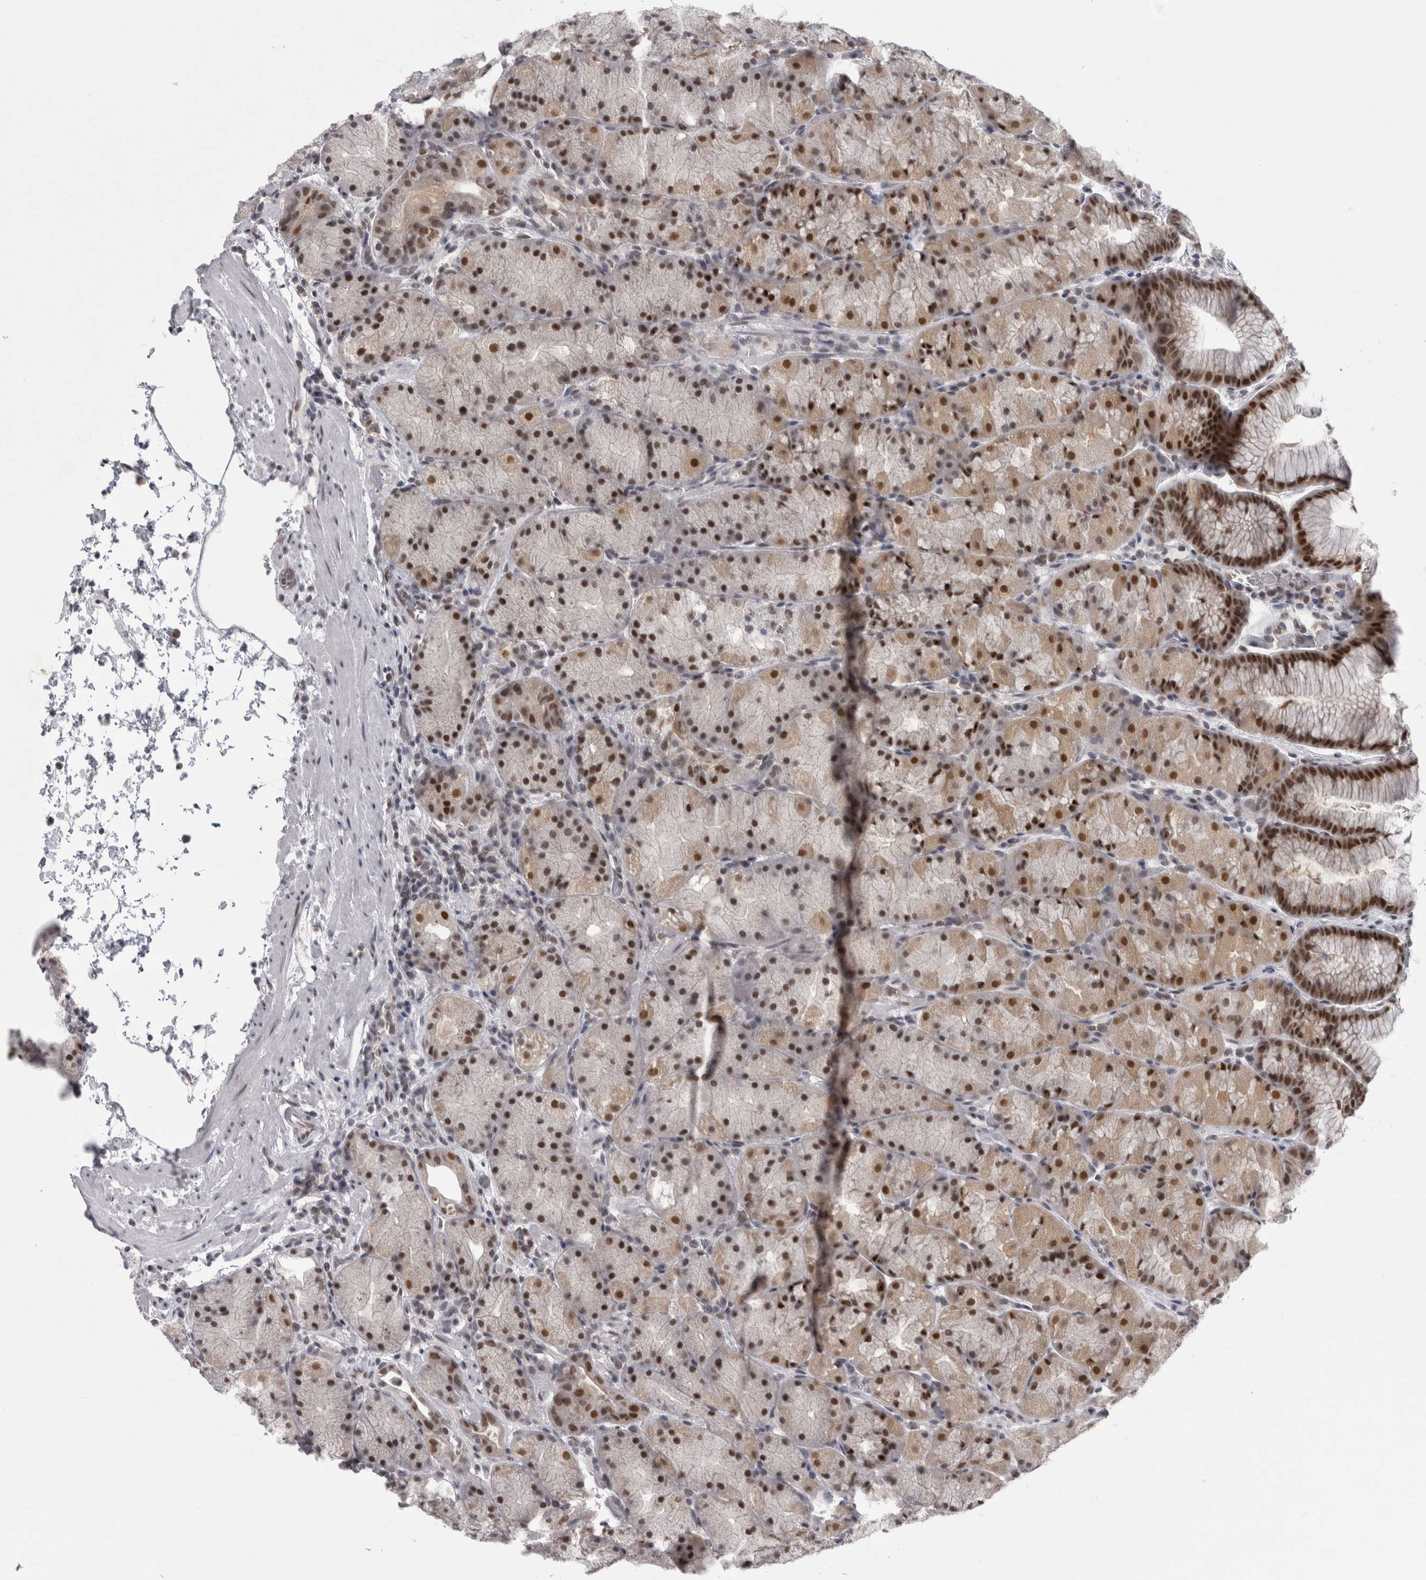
{"staining": {"intensity": "strong", "quantity": ">75%", "location": "cytoplasmic/membranous,nuclear"}, "tissue": "stomach", "cell_type": "Glandular cells", "image_type": "normal", "snomed": [{"axis": "morphology", "description": "Normal tissue, NOS"}, {"axis": "topography", "description": "Stomach, upper"}, {"axis": "topography", "description": "Stomach"}], "caption": "DAB immunohistochemical staining of benign stomach demonstrates strong cytoplasmic/membranous,nuclear protein positivity in about >75% of glandular cells.", "gene": "PSMB2", "patient": {"sex": "male", "age": 48}}